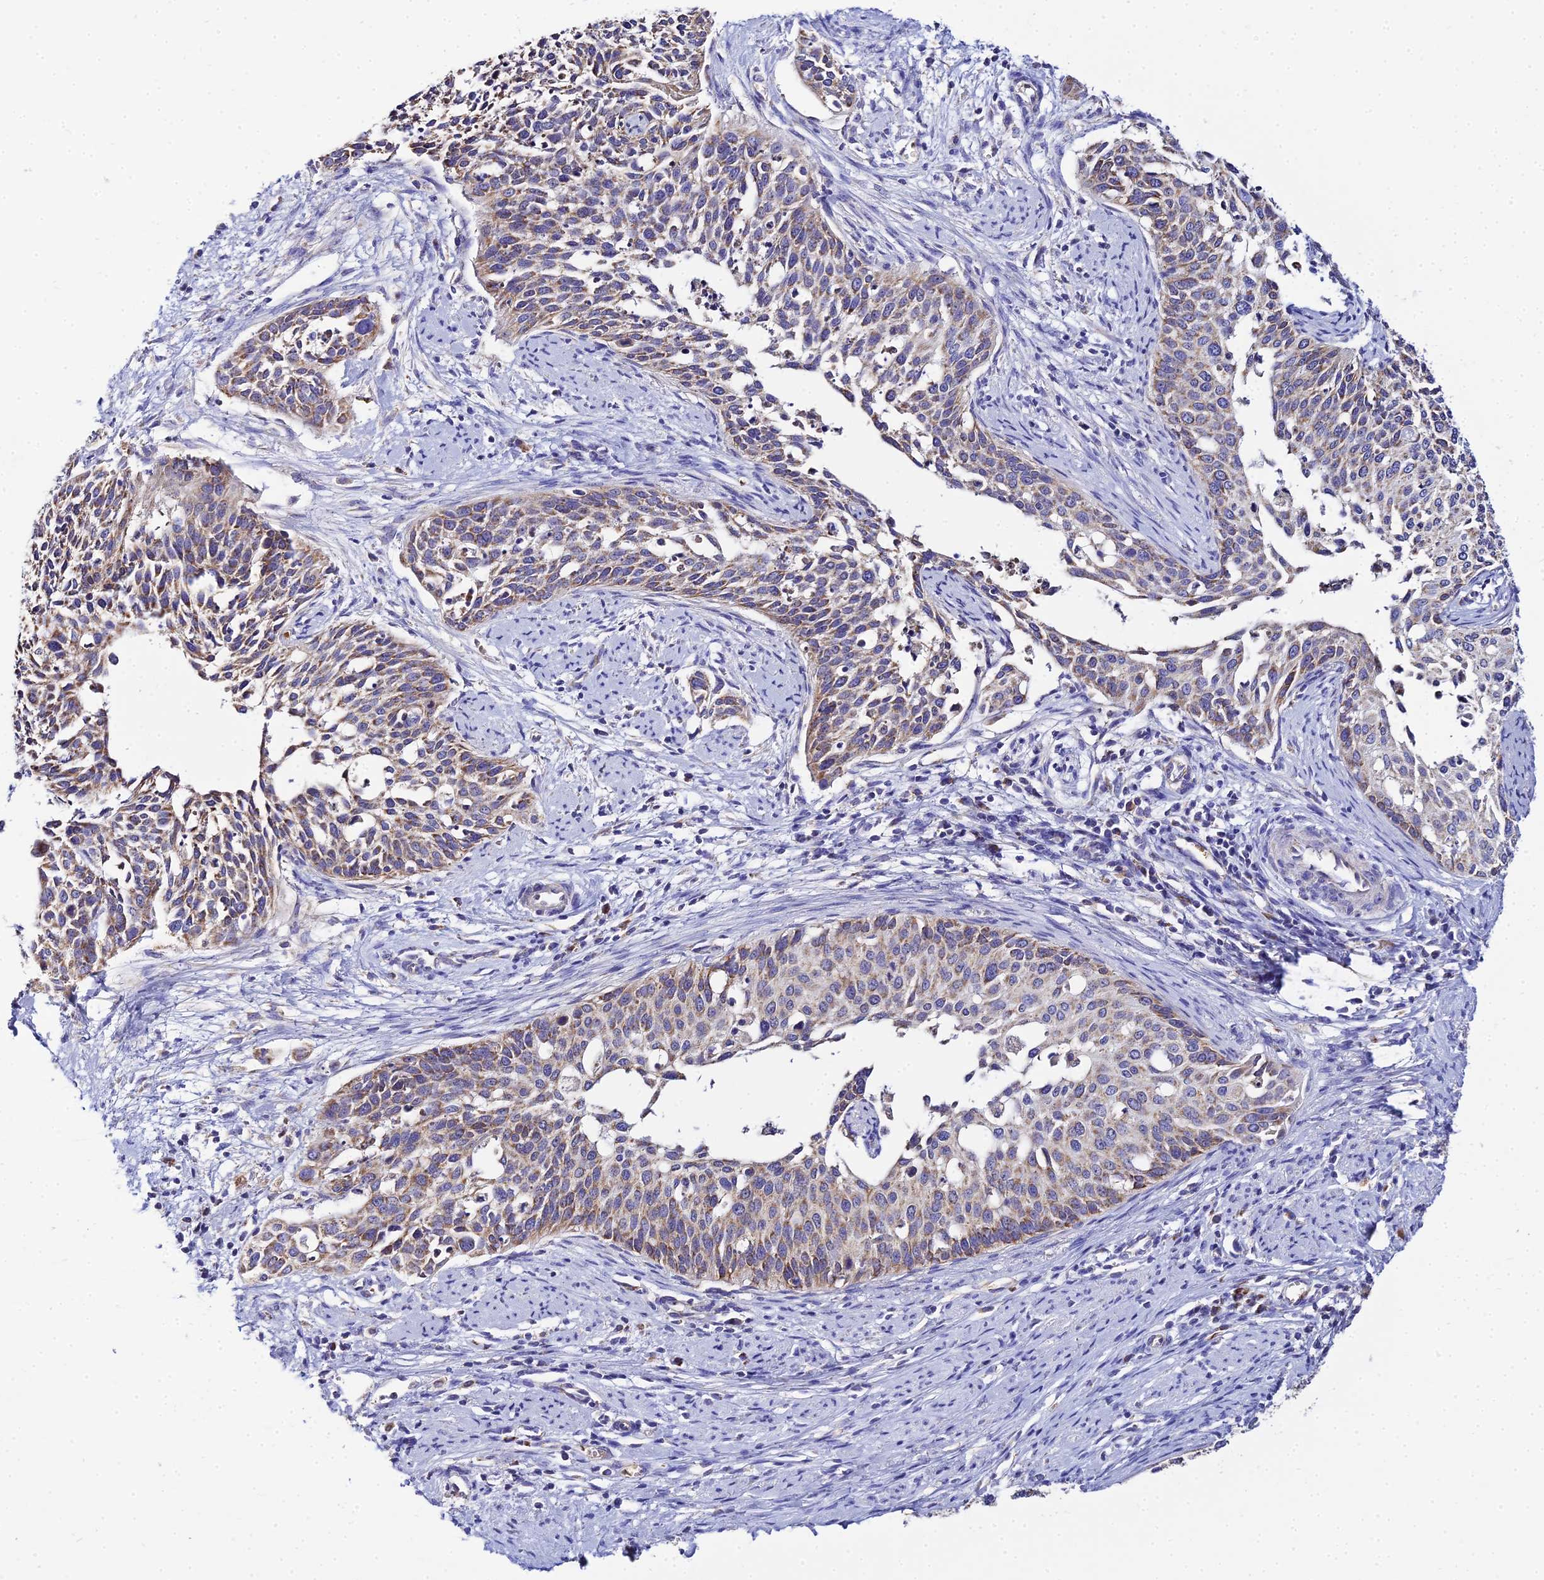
{"staining": {"intensity": "weak", "quantity": "25%-75%", "location": "cytoplasmic/membranous"}, "tissue": "cervical cancer", "cell_type": "Tumor cells", "image_type": "cancer", "snomed": [{"axis": "morphology", "description": "Squamous cell carcinoma, NOS"}, {"axis": "topography", "description": "Cervix"}], "caption": "Human cervical cancer stained with a brown dye displays weak cytoplasmic/membranous positive positivity in approximately 25%-75% of tumor cells.", "gene": "TYW5", "patient": {"sex": "female", "age": 44}}